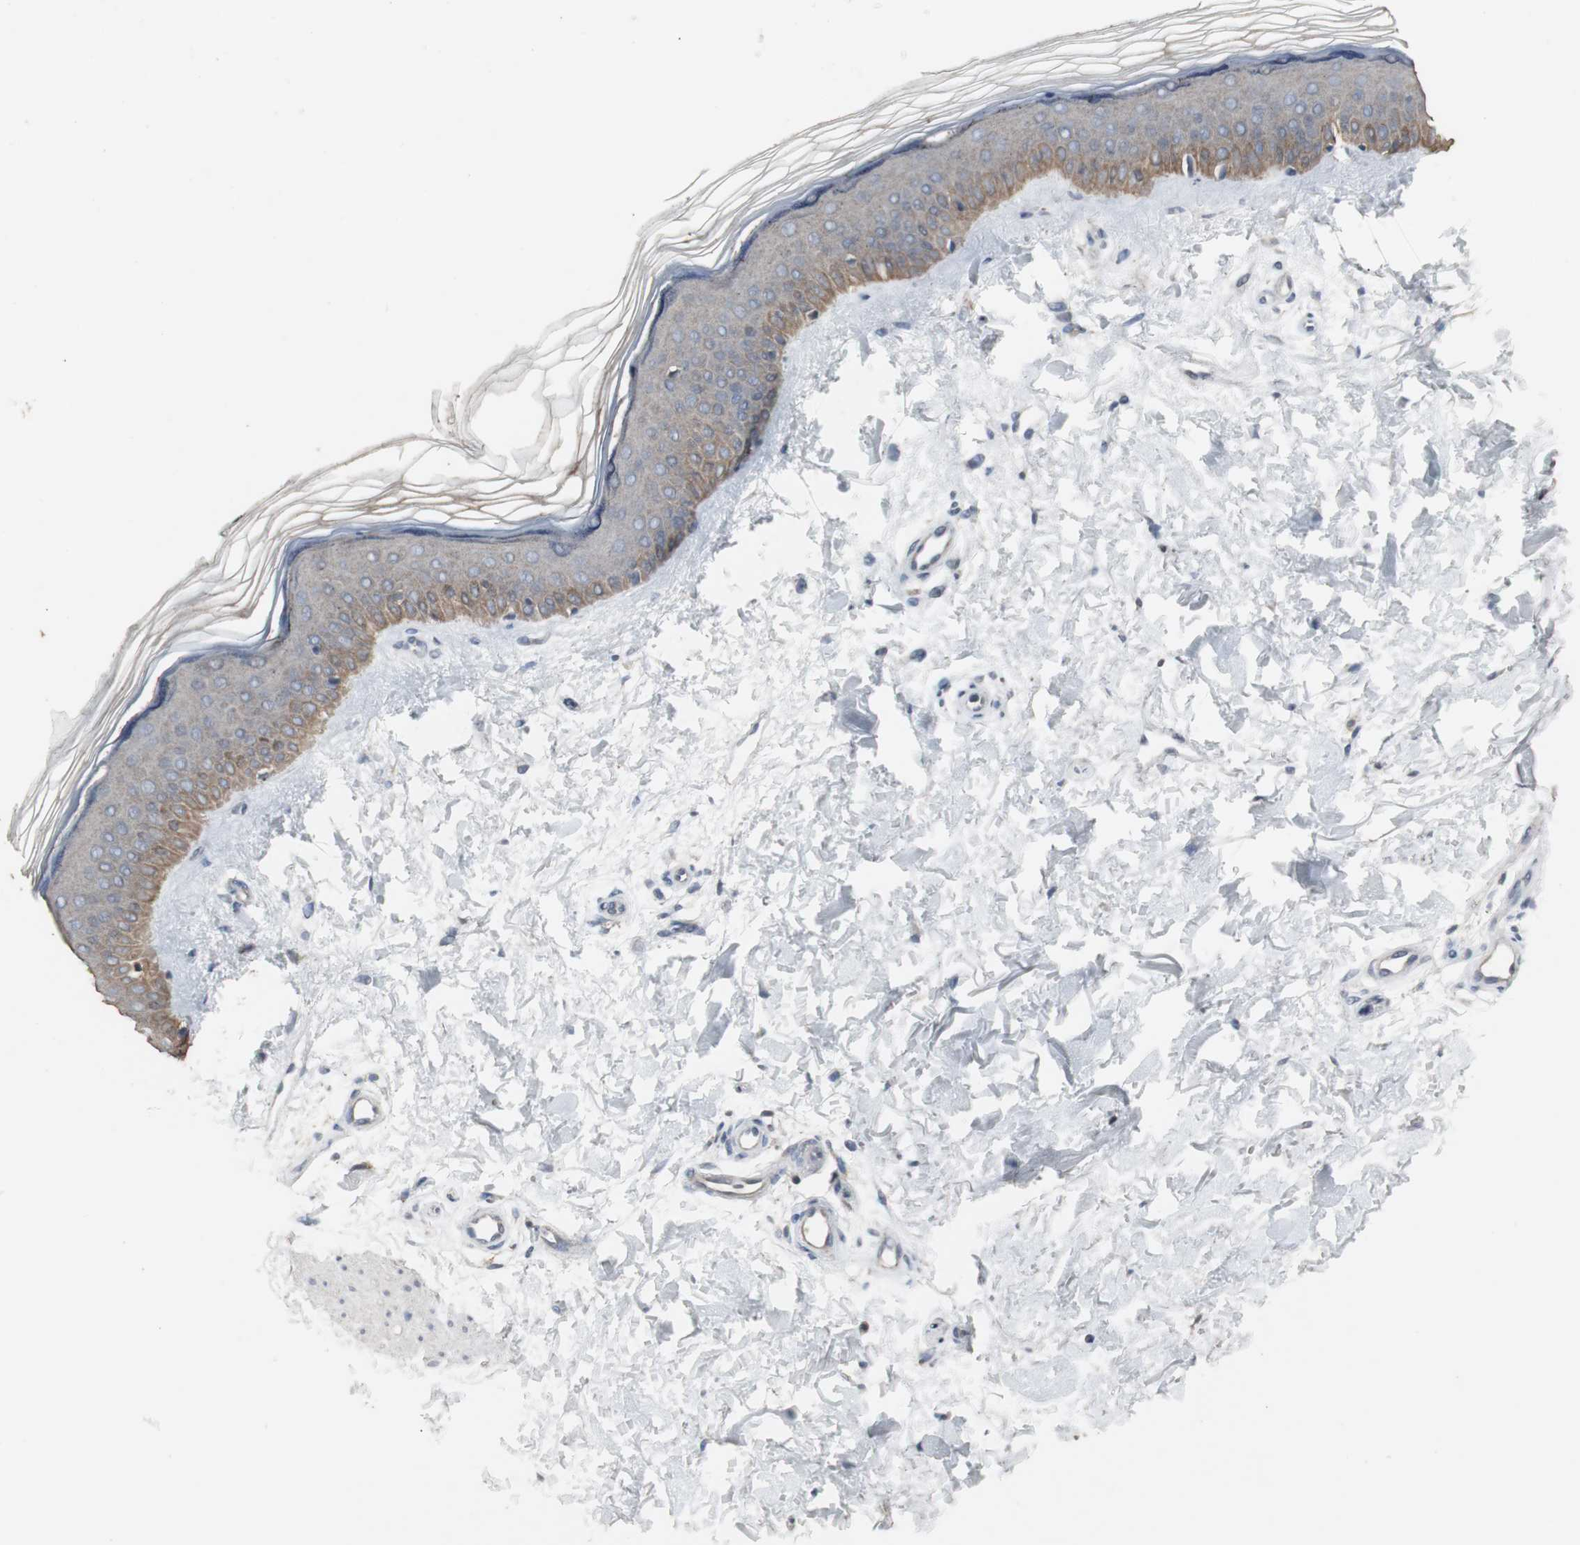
{"staining": {"intensity": "negative", "quantity": "none", "location": "none"}, "tissue": "skin", "cell_type": "Fibroblasts", "image_type": "normal", "snomed": [{"axis": "morphology", "description": "Normal tissue, NOS"}, {"axis": "topography", "description": "Skin"}], "caption": "Fibroblasts are negative for brown protein staining in benign skin. (Brightfield microscopy of DAB (3,3'-diaminobenzidine) immunohistochemistry (IHC) at high magnification).", "gene": "HPRT1", "patient": {"sex": "female", "age": 19}}